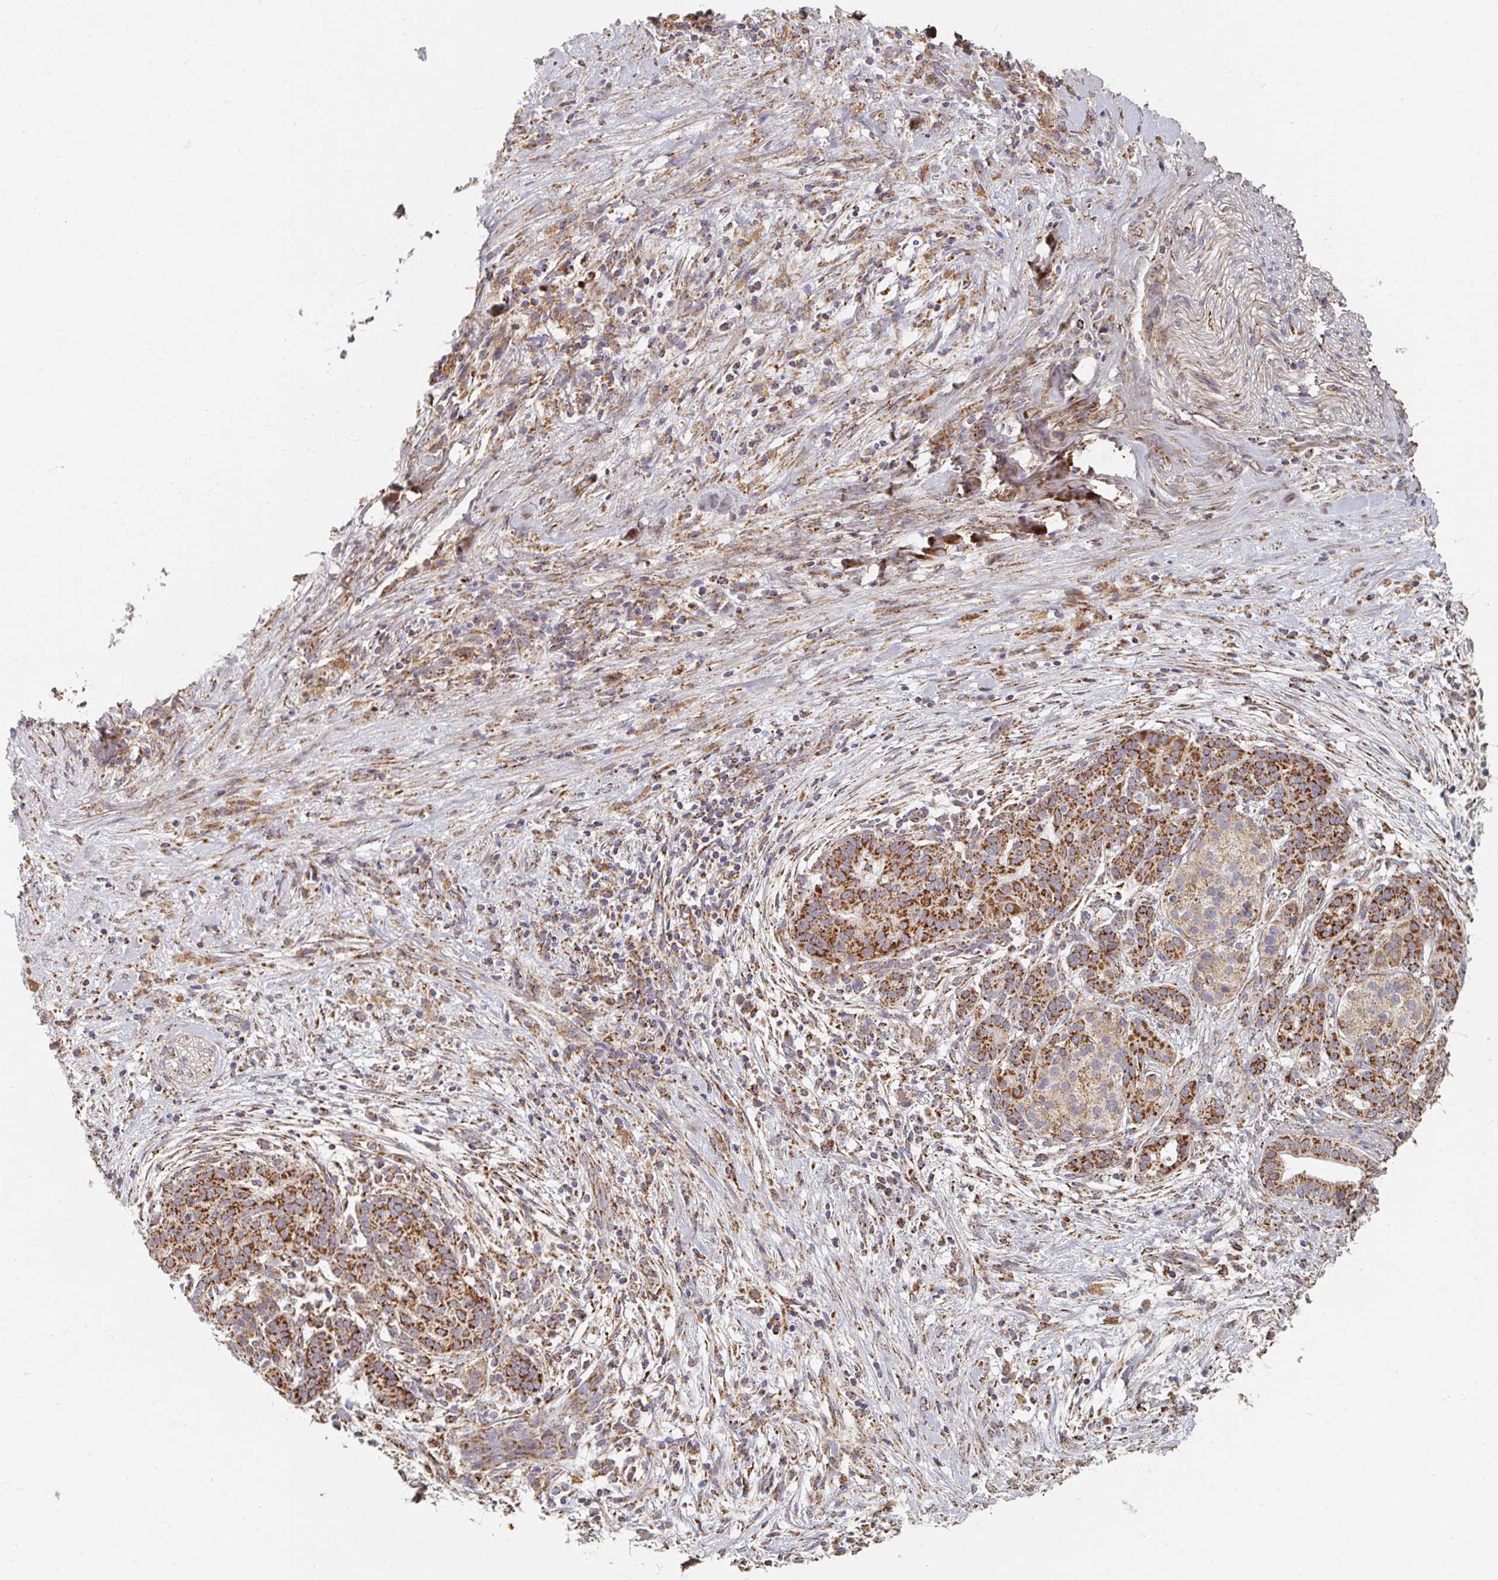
{"staining": {"intensity": "strong", "quantity": ">75%", "location": "cytoplasmic/membranous"}, "tissue": "pancreatic cancer", "cell_type": "Tumor cells", "image_type": "cancer", "snomed": [{"axis": "morphology", "description": "Adenocarcinoma, NOS"}, {"axis": "topography", "description": "Pancreas"}], "caption": "Protein staining exhibits strong cytoplasmic/membranous staining in about >75% of tumor cells in pancreatic adenocarcinoma.", "gene": "MAVS", "patient": {"sex": "male", "age": 44}}